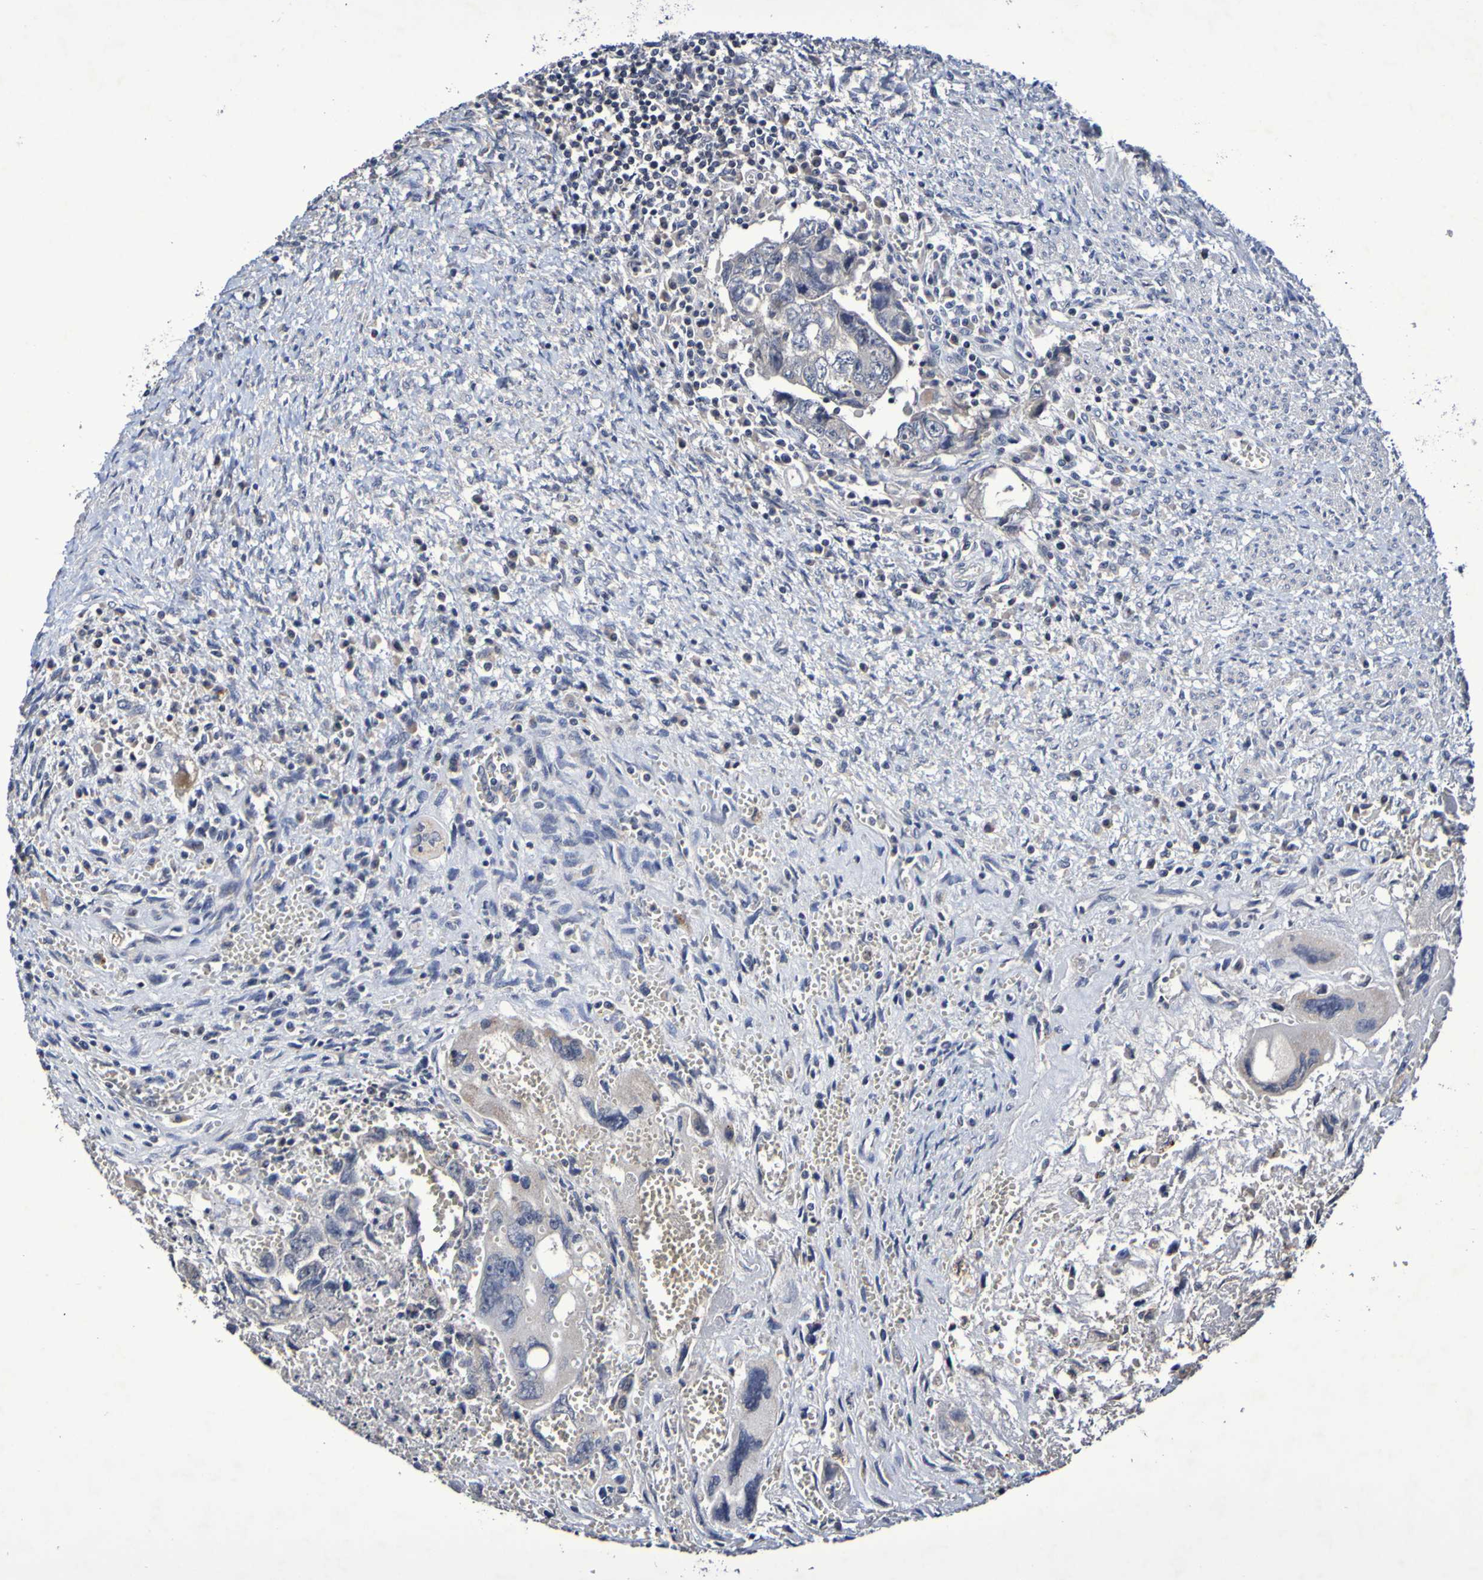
{"staining": {"intensity": "negative", "quantity": "none", "location": "none"}, "tissue": "testis cancer", "cell_type": "Tumor cells", "image_type": "cancer", "snomed": [{"axis": "morphology", "description": "Carcinoma, Embryonal, NOS"}, {"axis": "topography", "description": "Testis"}], "caption": "IHC micrograph of embryonal carcinoma (testis) stained for a protein (brown), which demonstrates no staining in tumor cells.", "gene": "PTP4A2", "patient": {"sex": "male", "age": 28}}